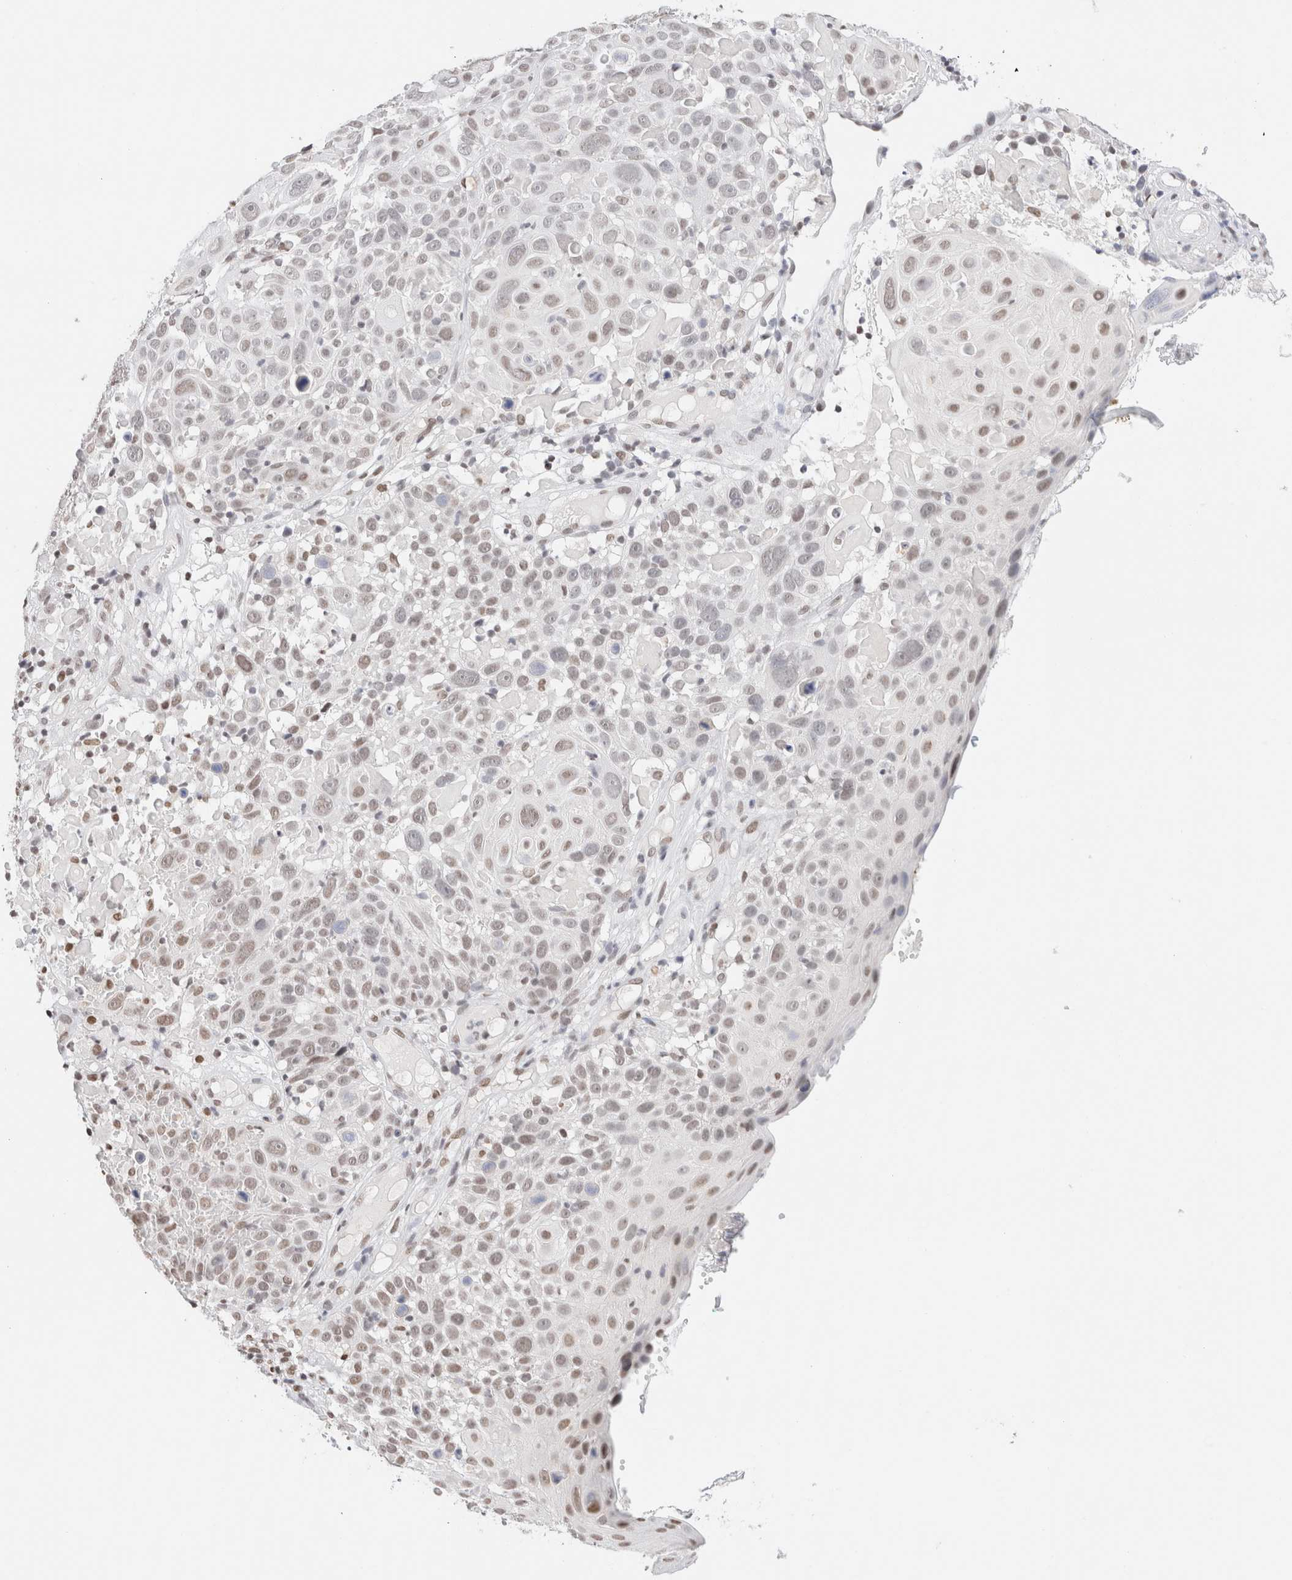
{"staining": {"intensity": "moderate", "quantity": "<25%", "location": "nuclear"}, "tissue": "cervical cancer", "cell_type": "Tumor cells", "image_type": "cancer", "snomed": [{"axis": "morphology", "description": "Squamous cell carcinoma, NOS"}, {"axis": "topography", "description": "Cervix"}], "caption": "An immunohistochemistry (IHC) image of tumor tissue is shown. Protein staining in brown highlights moderate nuclear positivity in squamous cell carcinoma (cervical) within tumor cells. (brown staining indicates protein expression, while blue staining denotes nuclei).", "gene": "SUPT3H", "patient": {"sex": "female", "age": 74}}